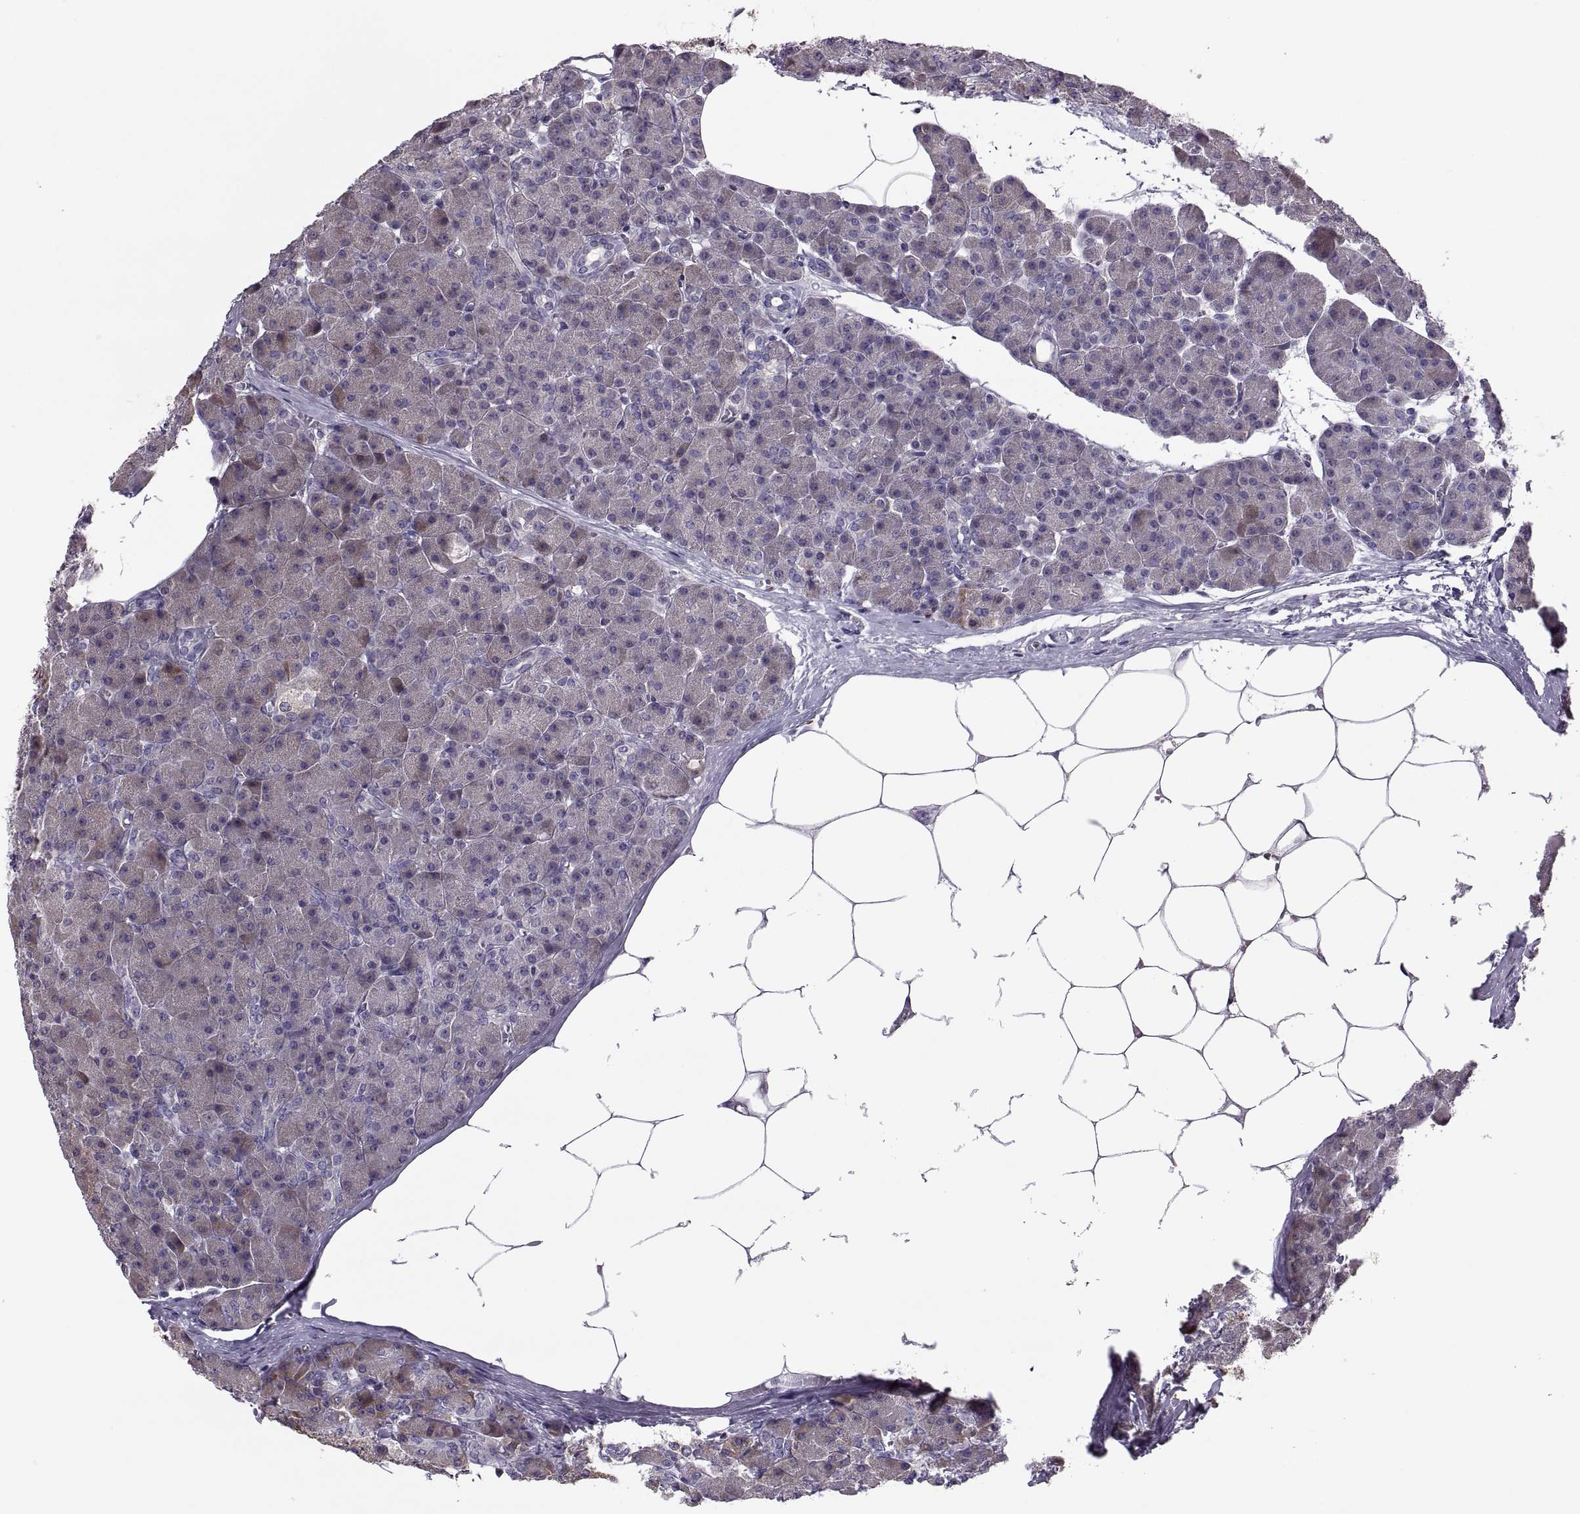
{"staining": {"intensity": "weak", "quantity": "<25%", "location": "cytoplasmic/membranous"}, "tissue": "pancreas", "cell_type": "Exocrine glandular cells", "image_type": "normal", "snomed": [{"axis": "morphology", "description": "Normal tissue, NOS"}, {"axis": "topography", "description": "Pancreas"}], "caption": "IHC histopathology image of benign pancreas: pancreas stained with DAB displays no significant protein staining in exocrine glandular cells.", "gene": "LETM2", "patient": {"sex": "female", "age": 45}}